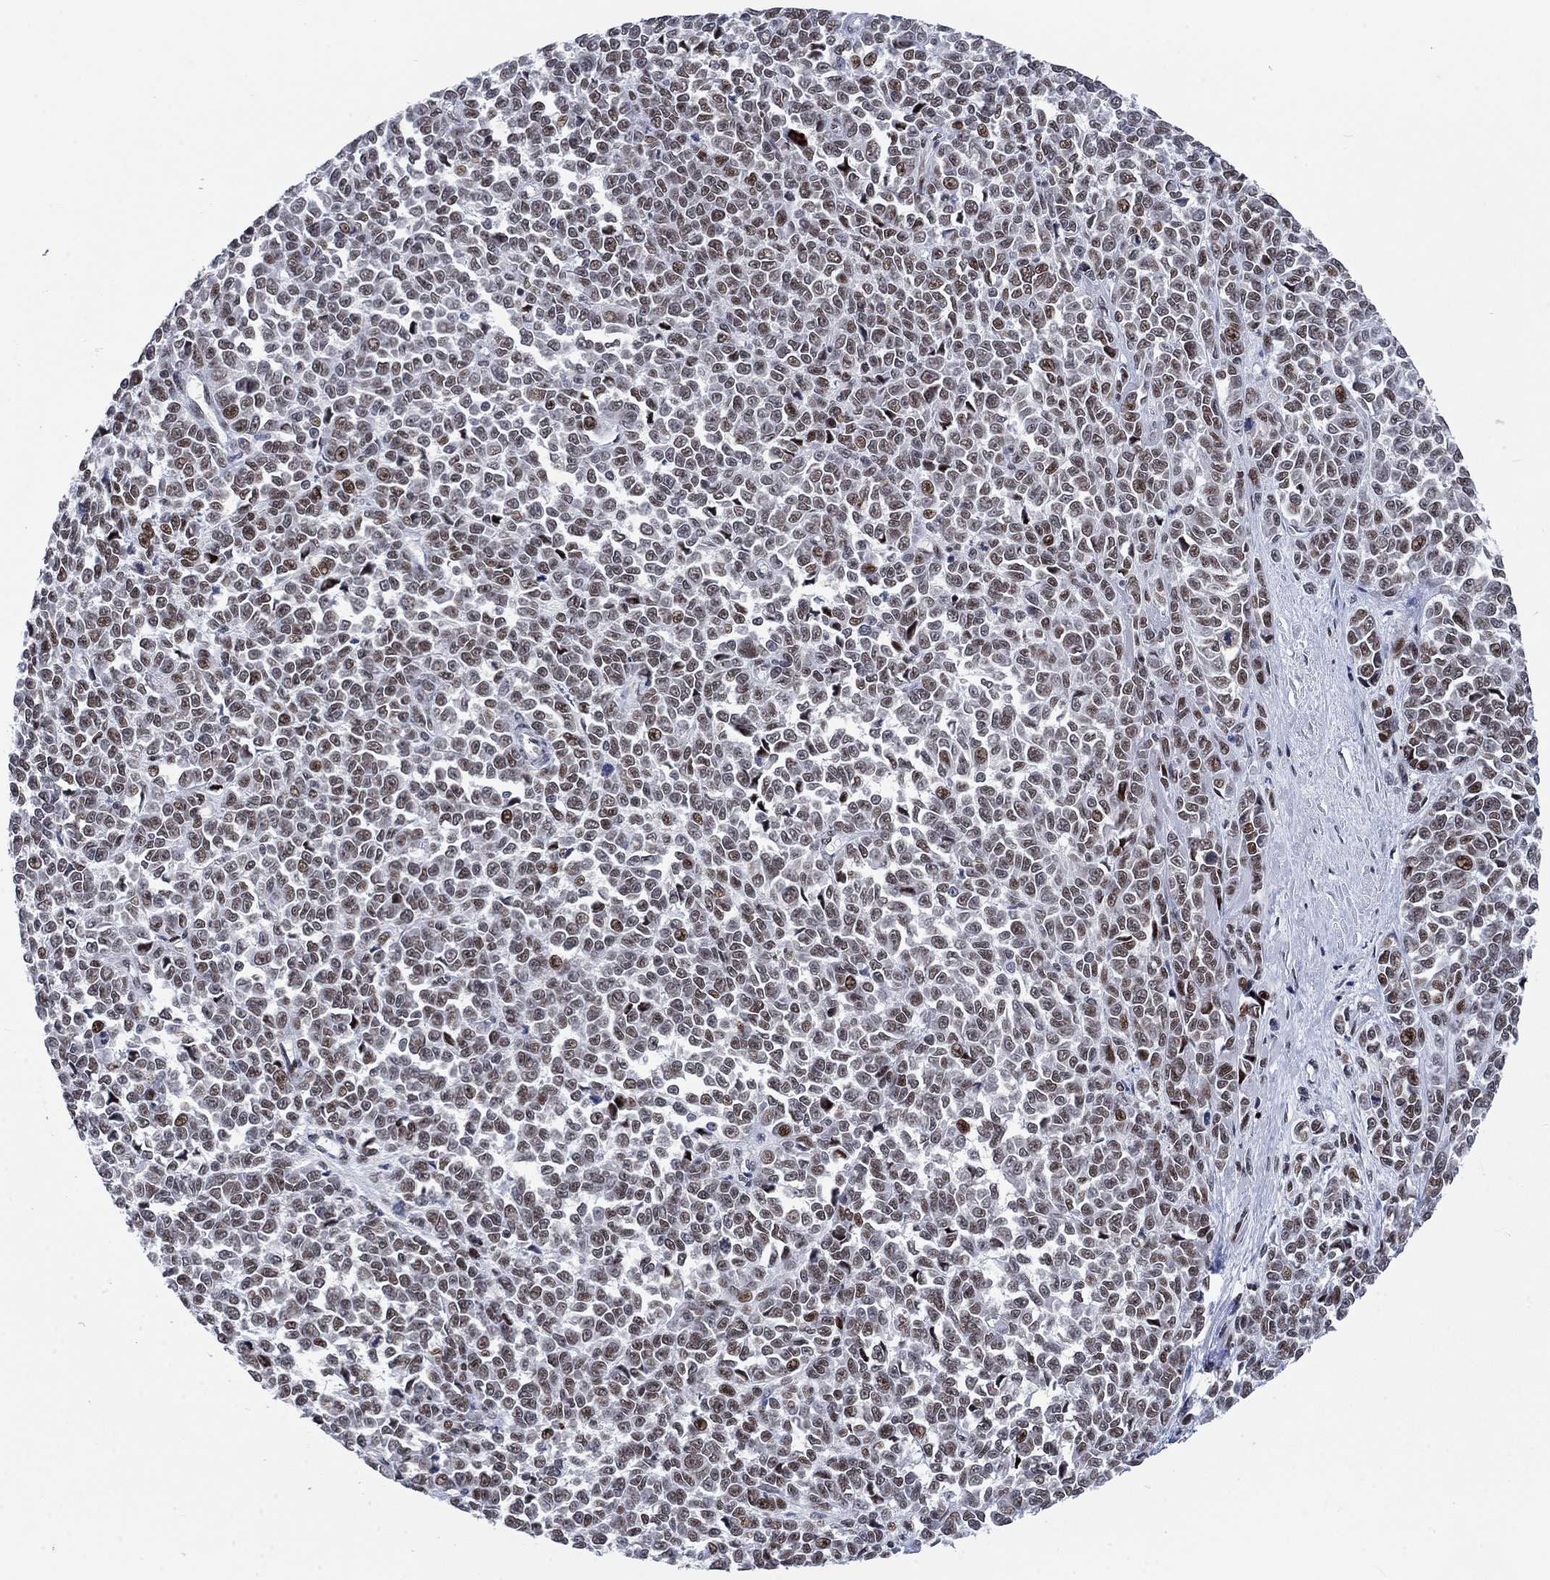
{"staining": {"intensity": "moderate", "quantity": "<25%", "location": "nuclear"}, "tissue": "melanoma", "cell_type": "Tumor cells", "image_type": "cancer", "snomed": [{"axis": "morphology", "description": "Malignant melanoma, NOS"}, {"axis": "topography", "description": "Skin"}], "caption": "Tumor cells exhibit low levels of moderate nuclear staining in about <25% of cells in melanoma.", "gene": "HCFC1", "patient": {"sex": "female", "age": 95}}